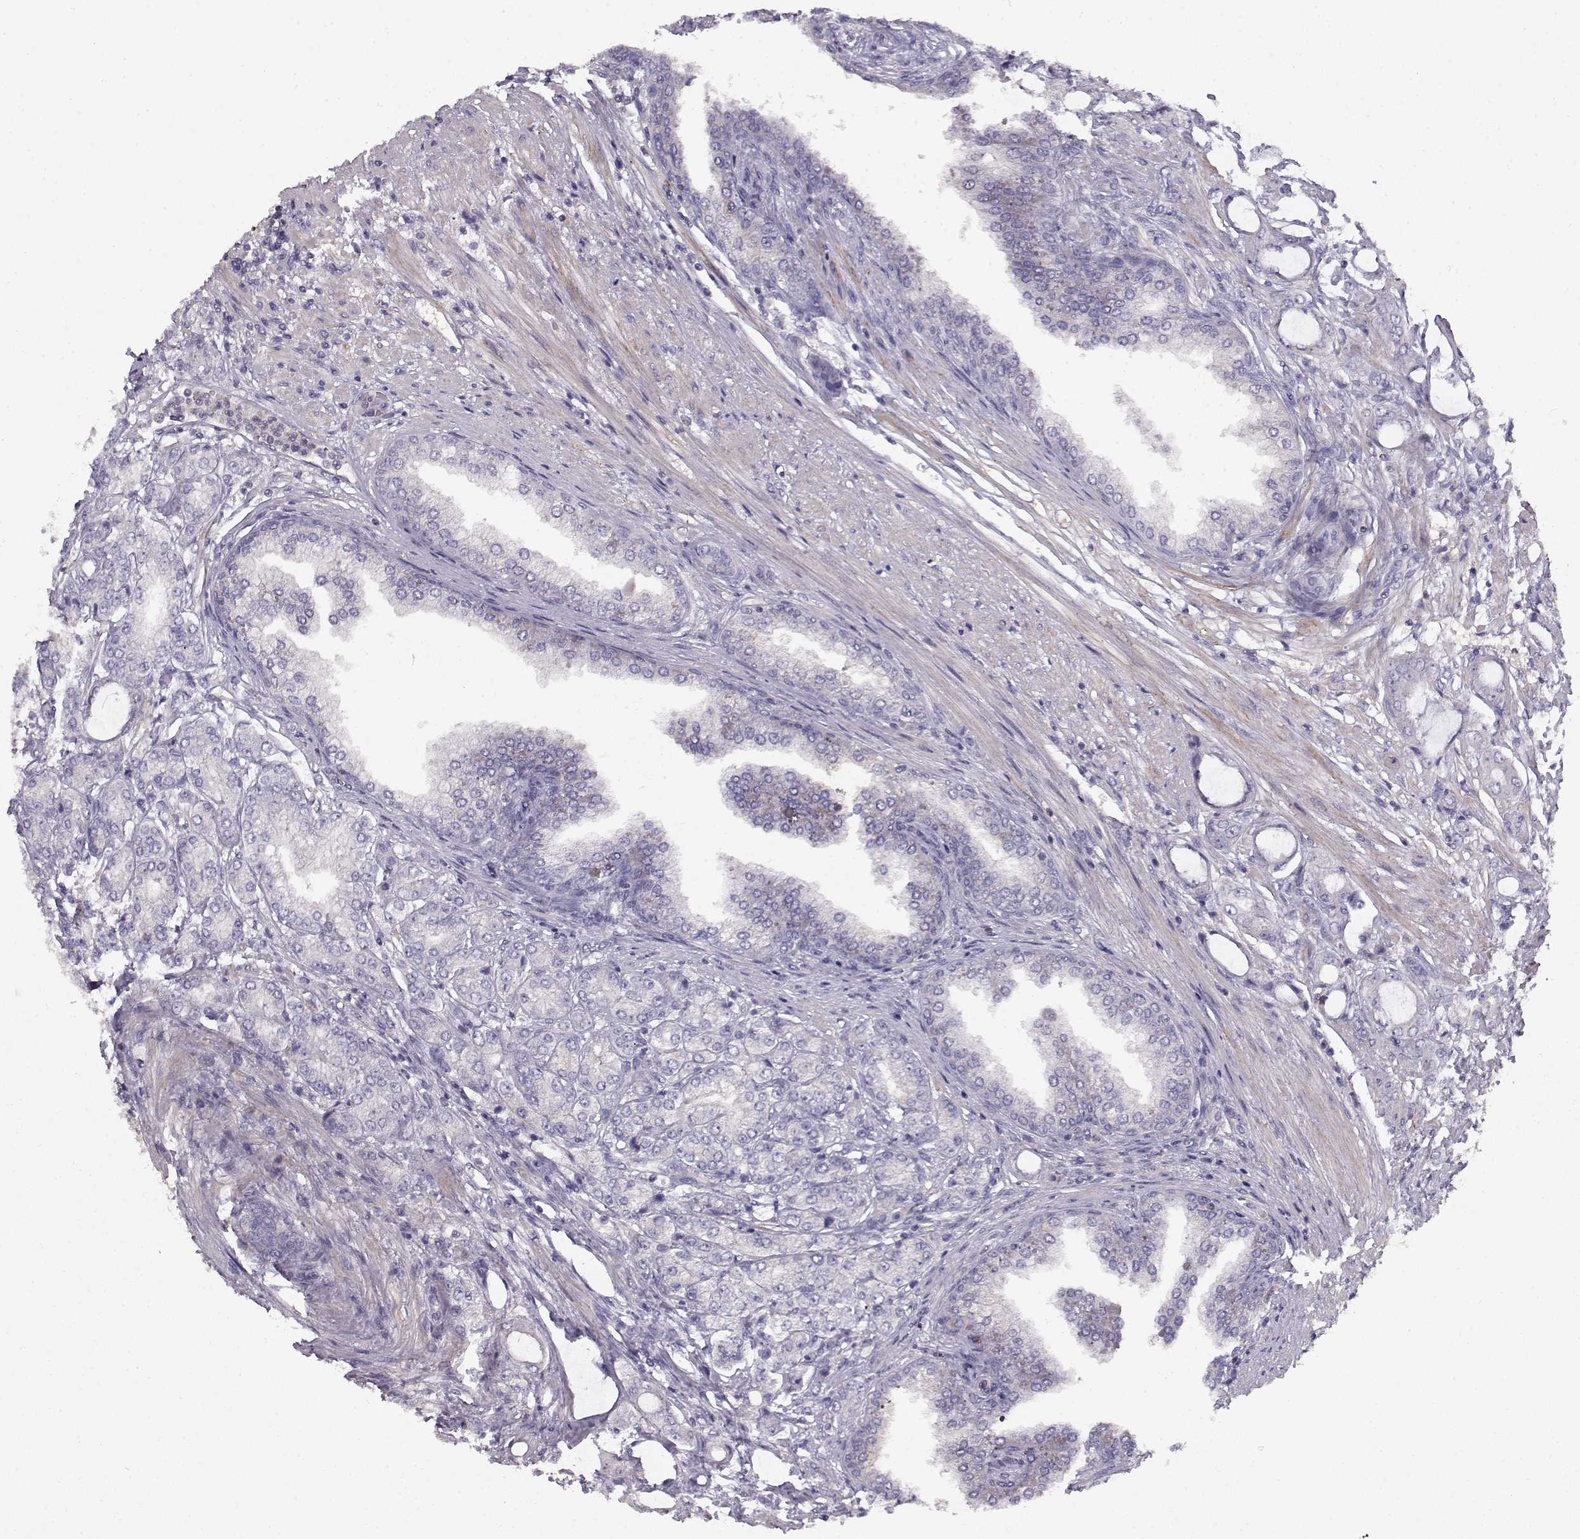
{"staining": {"intensity": "negative", "quantity": "none", "location": "none"}, "tissue": "prostate cancer", "cell_type": "Tumor cells", "image_type": "cancer", "snomed": [{"axis": "morphology", "description": "Adenocarcinoma, NOS"}, {"axis": "topography", "description": "Prostate"}], "caption": "This is an IHC micrograph of human prostate adenocarcinoma. There is no positivity in tumor cells.", "gene": "VAV1", "patient": {"sex": "male", "age": 63}}